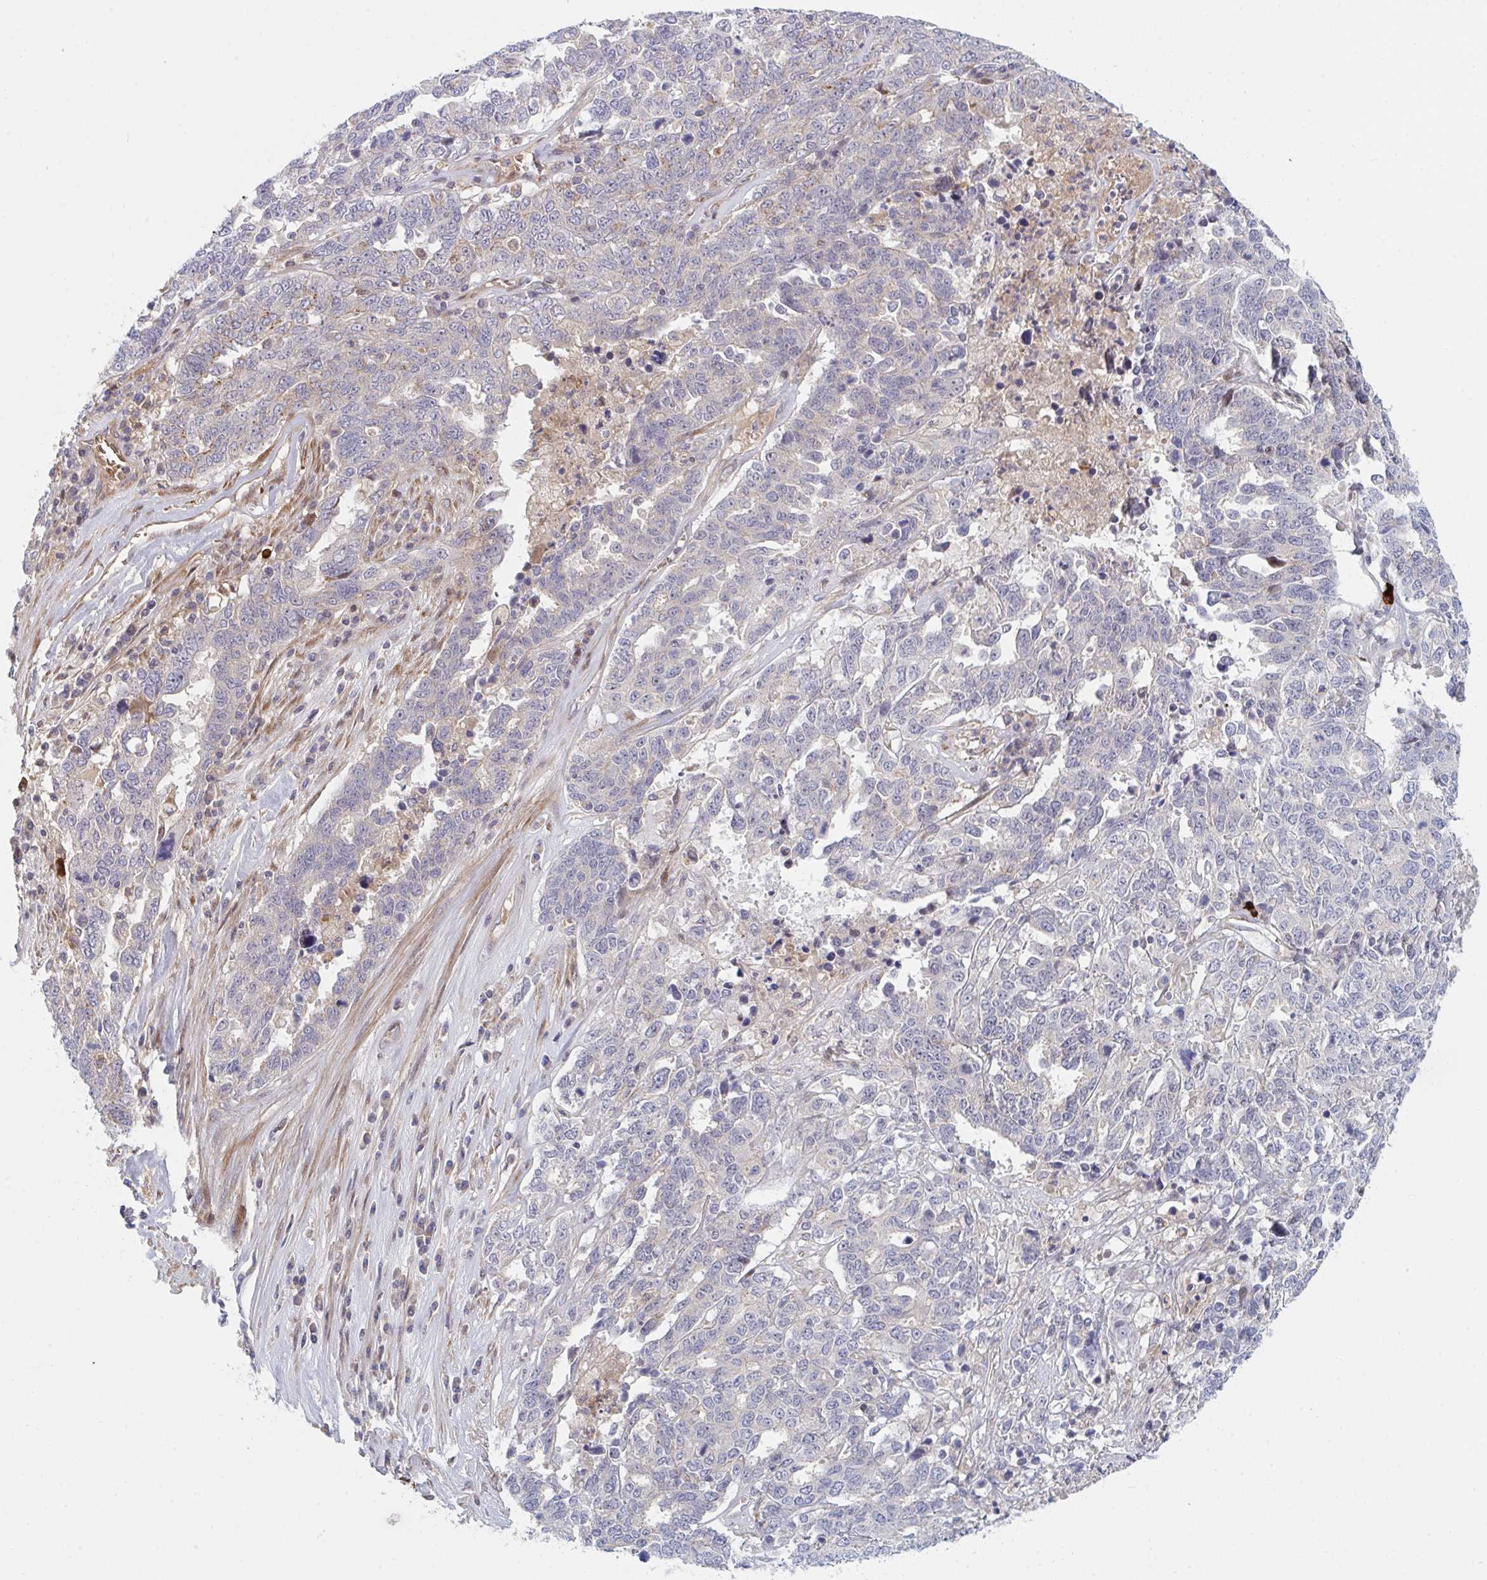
{"staining": {"intensity": "negative", "quantity": "none", "location": "none"}, "tissue": "ovarian cancer", "cell_type": "Tumor cells", "image_type": "cancer", "snomed": [{"axis": "morphology", "description": "Carcinoma, endometroid"}, {"axis": "topography", "description": "Ovary"}], "caption": "Tumor cells show no significant protein staining in ovarian cancer (endometroid carcinoma).", "gene": "TNFSF4", "patient": {"sex": "female", "age": 62}}